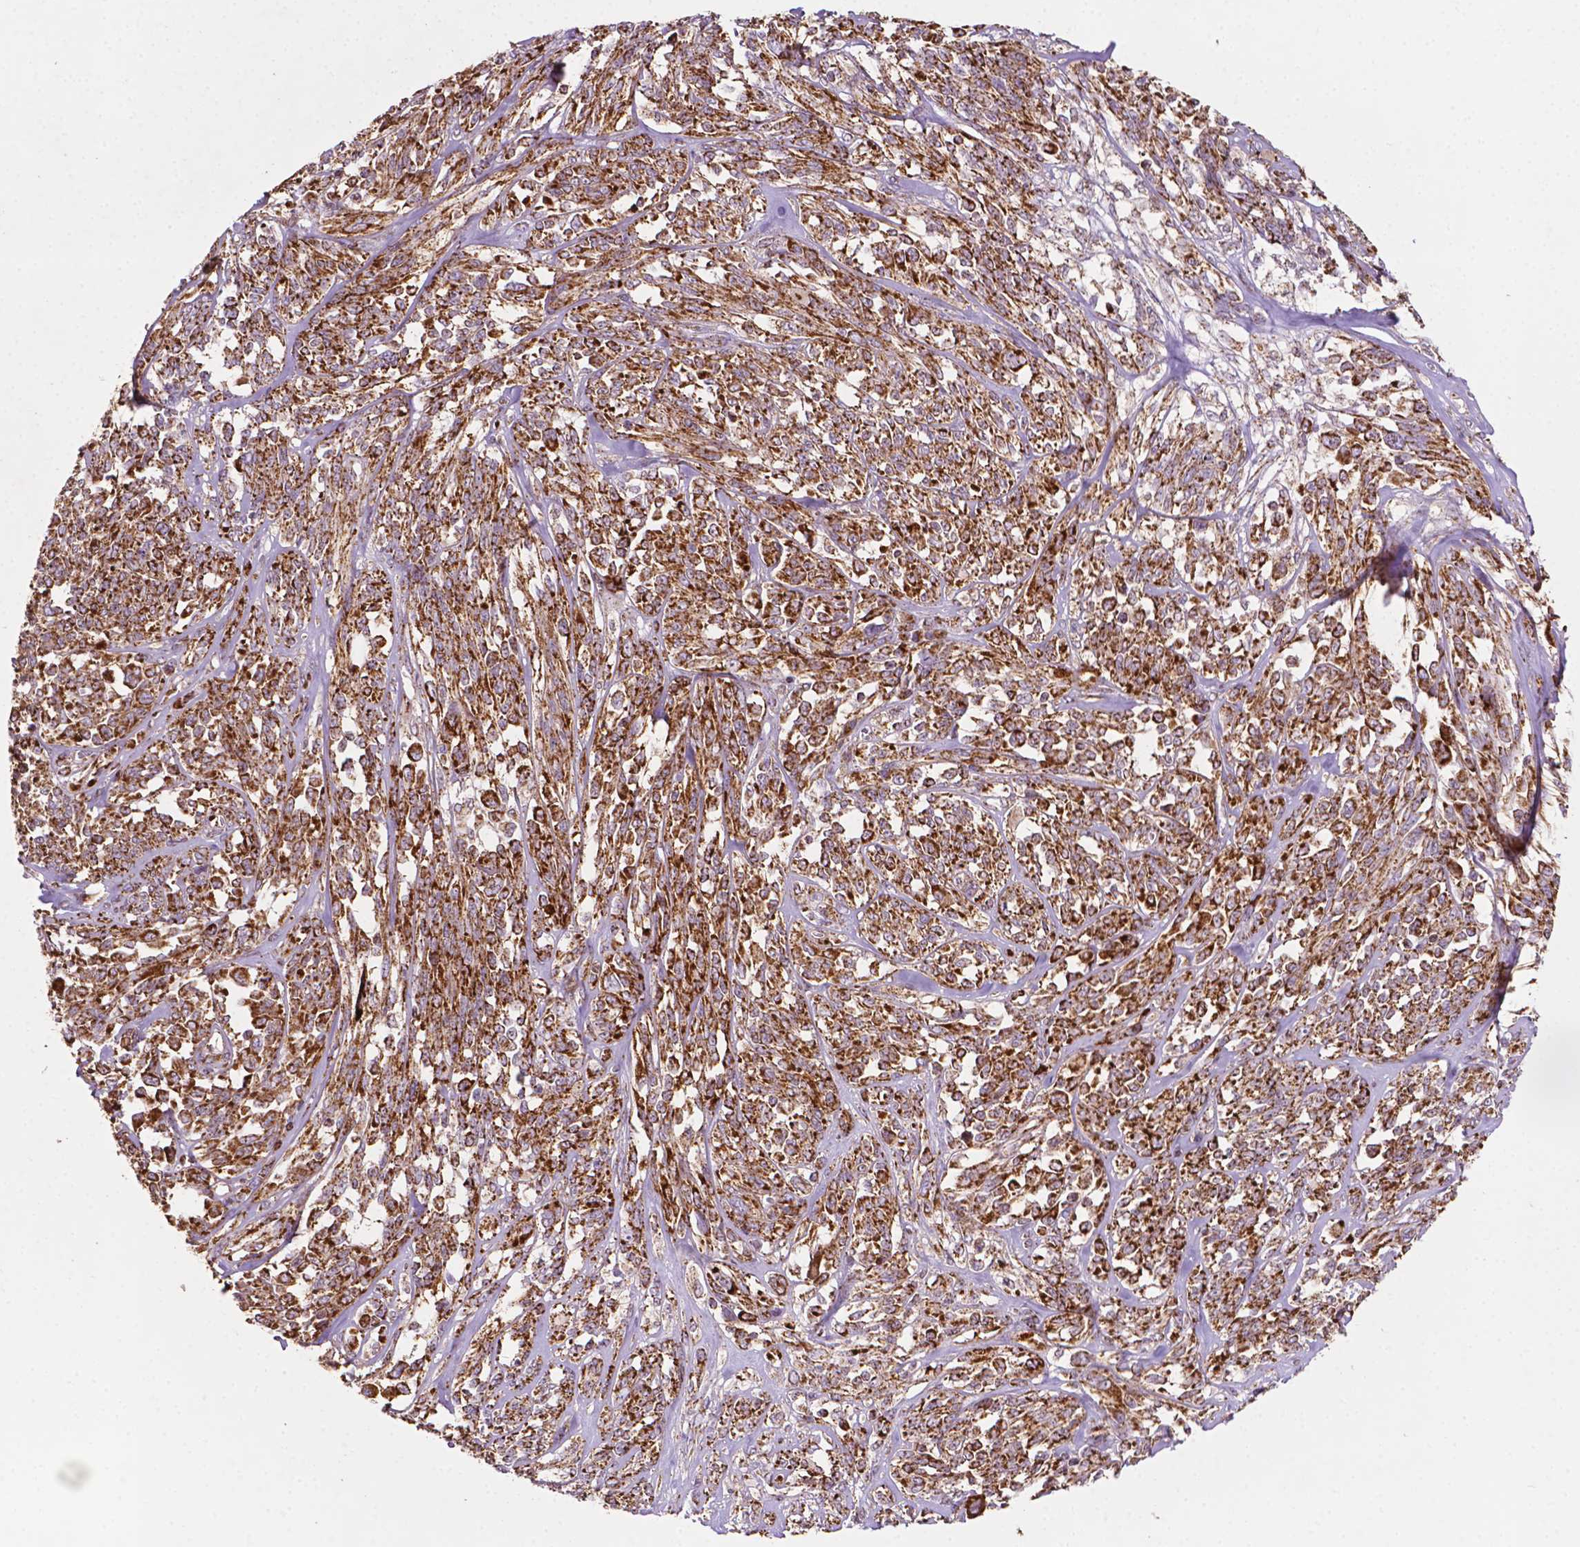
{"staining": {"intensity": "strong", "quantity": ">75%", "location": "cytoplasmic/membranous"}, "tissue": "melanoma", "cell_type": "Tumor cells", "image_type": "cancer", "snomed": [{"axis": "morphology", "description": "Malignant melanoma, NOS"}, {"axis": "topography", "description": "Skin"}], "caption": "Human melanoma stained with a protein marker reveals strong staining in tumor cells.", "gene": "ILVBL", "patient": {"sex": "female", "age": 91}}